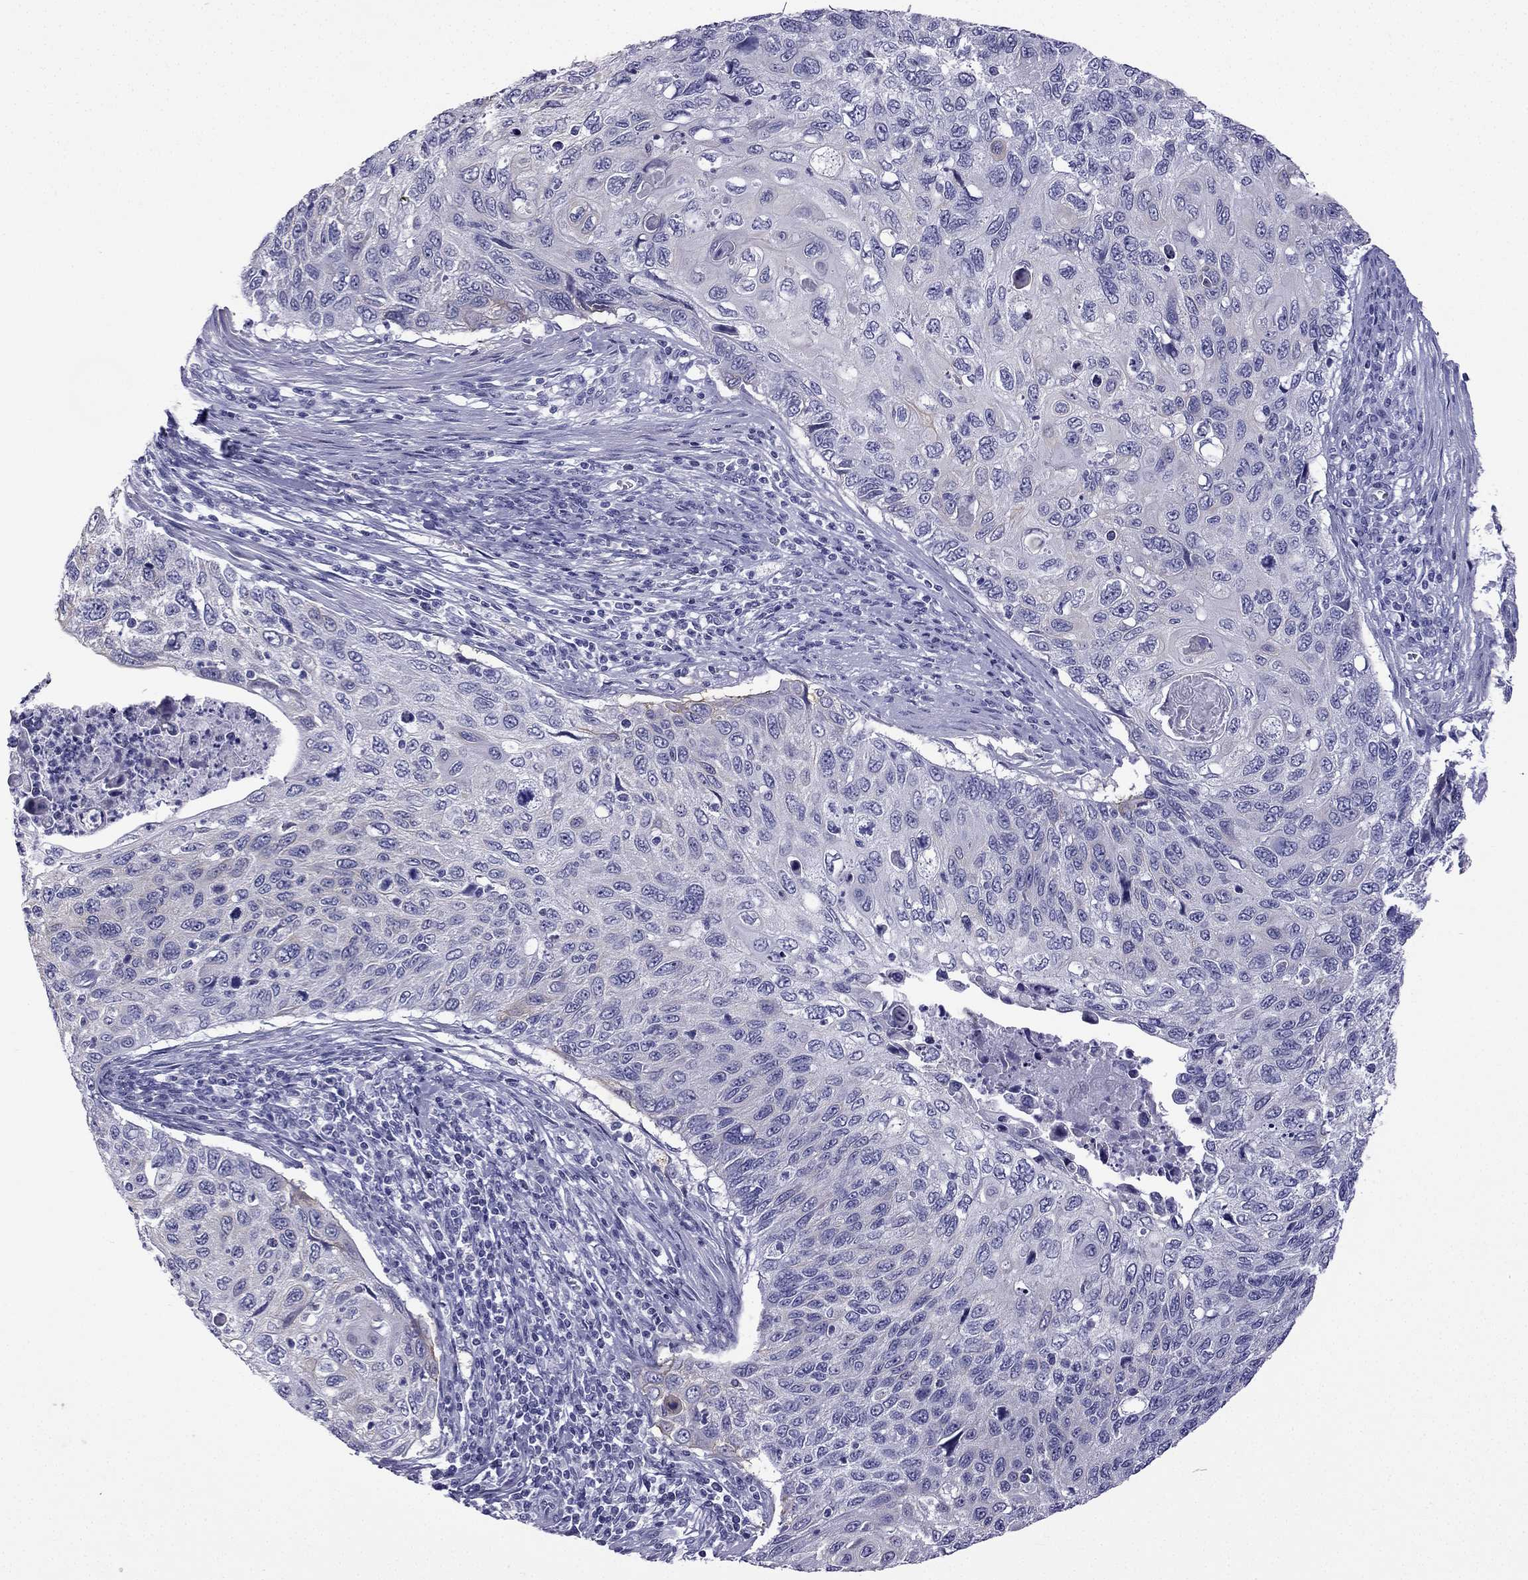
{"staining": {"intensity": "negative", "quantity": "none", "location": "none"}, "tissue": "cervical cancer", "cell_type": "Tumor cells", "image_type": "cancer", "snomed": [{"axis": "morphology", "description": "Squamous cell carcinoma, NOS"}, {"axis": "topography", "description": "Cervix"}], "caption": "Cervical squamous cell carcinoma was stained to show a protein in brown. There is no significant positivity in tumor cells. (IHC, brightfield microscopy, high magnification).", "gene": "GJA8", "patient": {"sex": "female", "age": 70}}